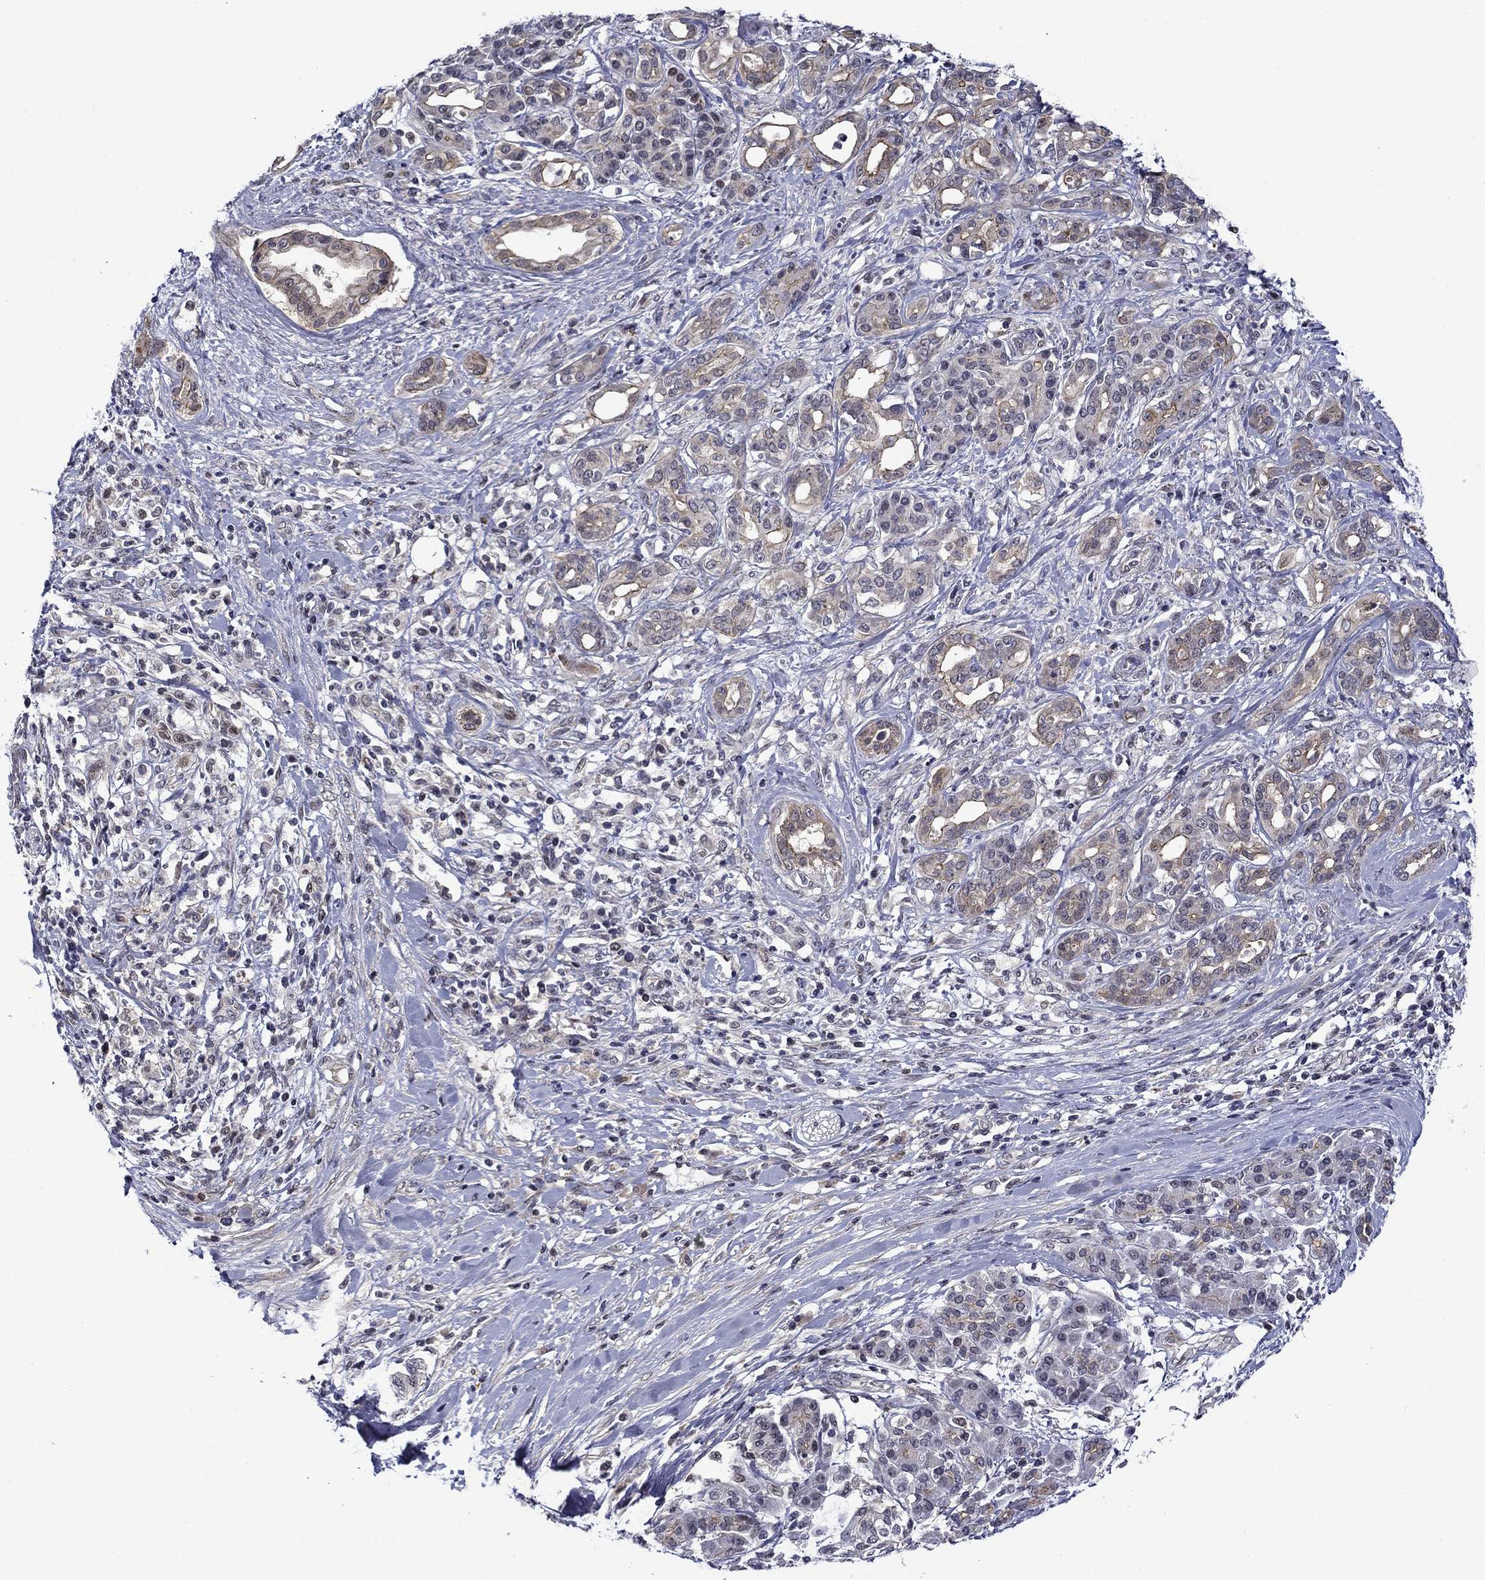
{"staining": {"intensity": "moderate", "quantity": "<25%", "location": "cytoplasmic/membranous"}, "tissue": "pancreatic cancer", "cell_type": "Tumor cells", "image_type": "cancer", "snomed": [{"axis": "morphology", "description": "Adenocarcinoma, NOS"}, {"axis": "topography", "description": "Pancreas"}], "caption": "Pancreatic adenocarcinoma stained with a protein marker demonstrates moderate staining in tumor cells.", "gene": "B3GAT1", "patient": {"sex": "female", "age": 56}}